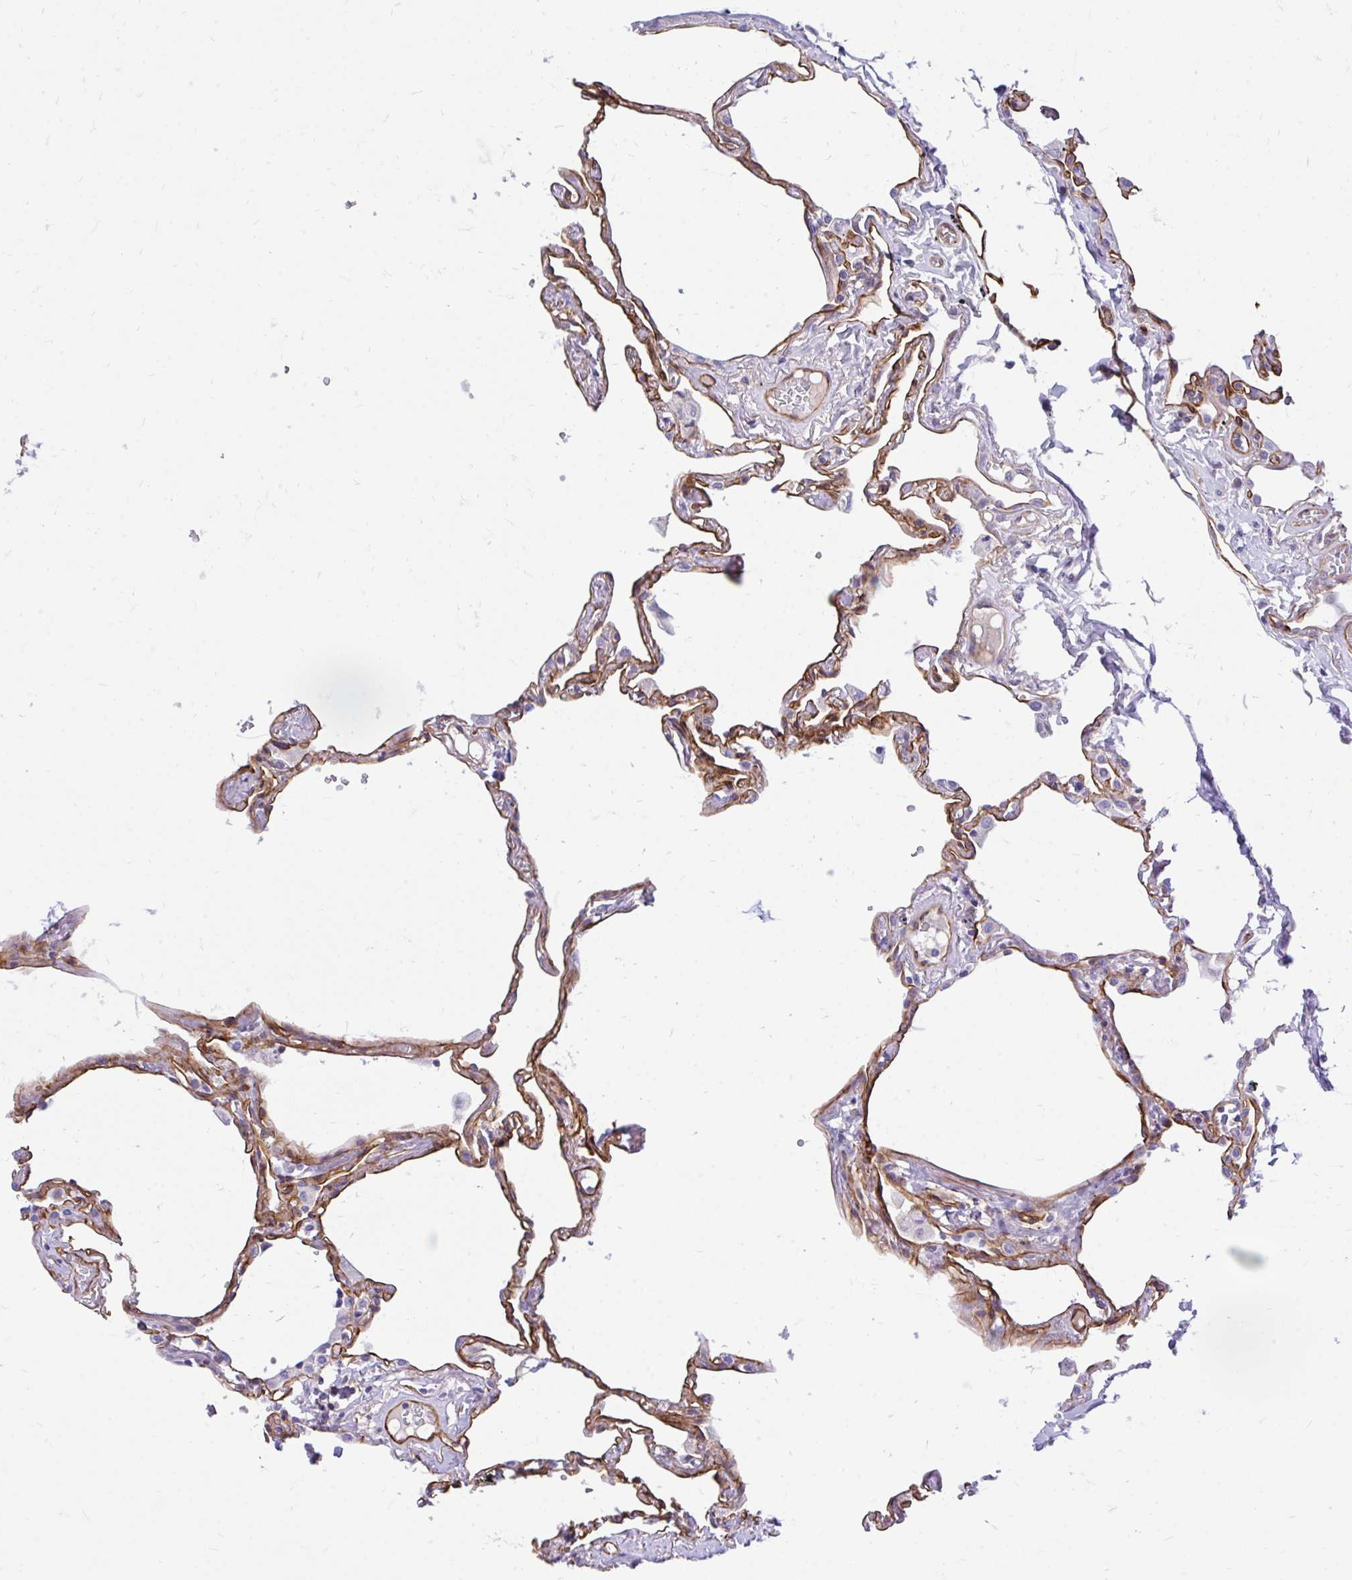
{"staining": {"intensity": "moderate", "quantity": ">75%", "location": "cytoplasmic/membranous"}, "tissue": "lung", "cell_type": "Alveolar cells", "image_type": "normal", "snomed": [{"axis": "morphology", "description": "Normal tissue, NOS"}, {"axis": "topography", "description": "Lung"}], "caption": "Protein staining of unremarkable lung exhibits moderate cytoplasmic/membranous staining in about >75% of alveolar cells.", "gene": "ESPNL", "patient": {"sex": "female", "age": 67}}